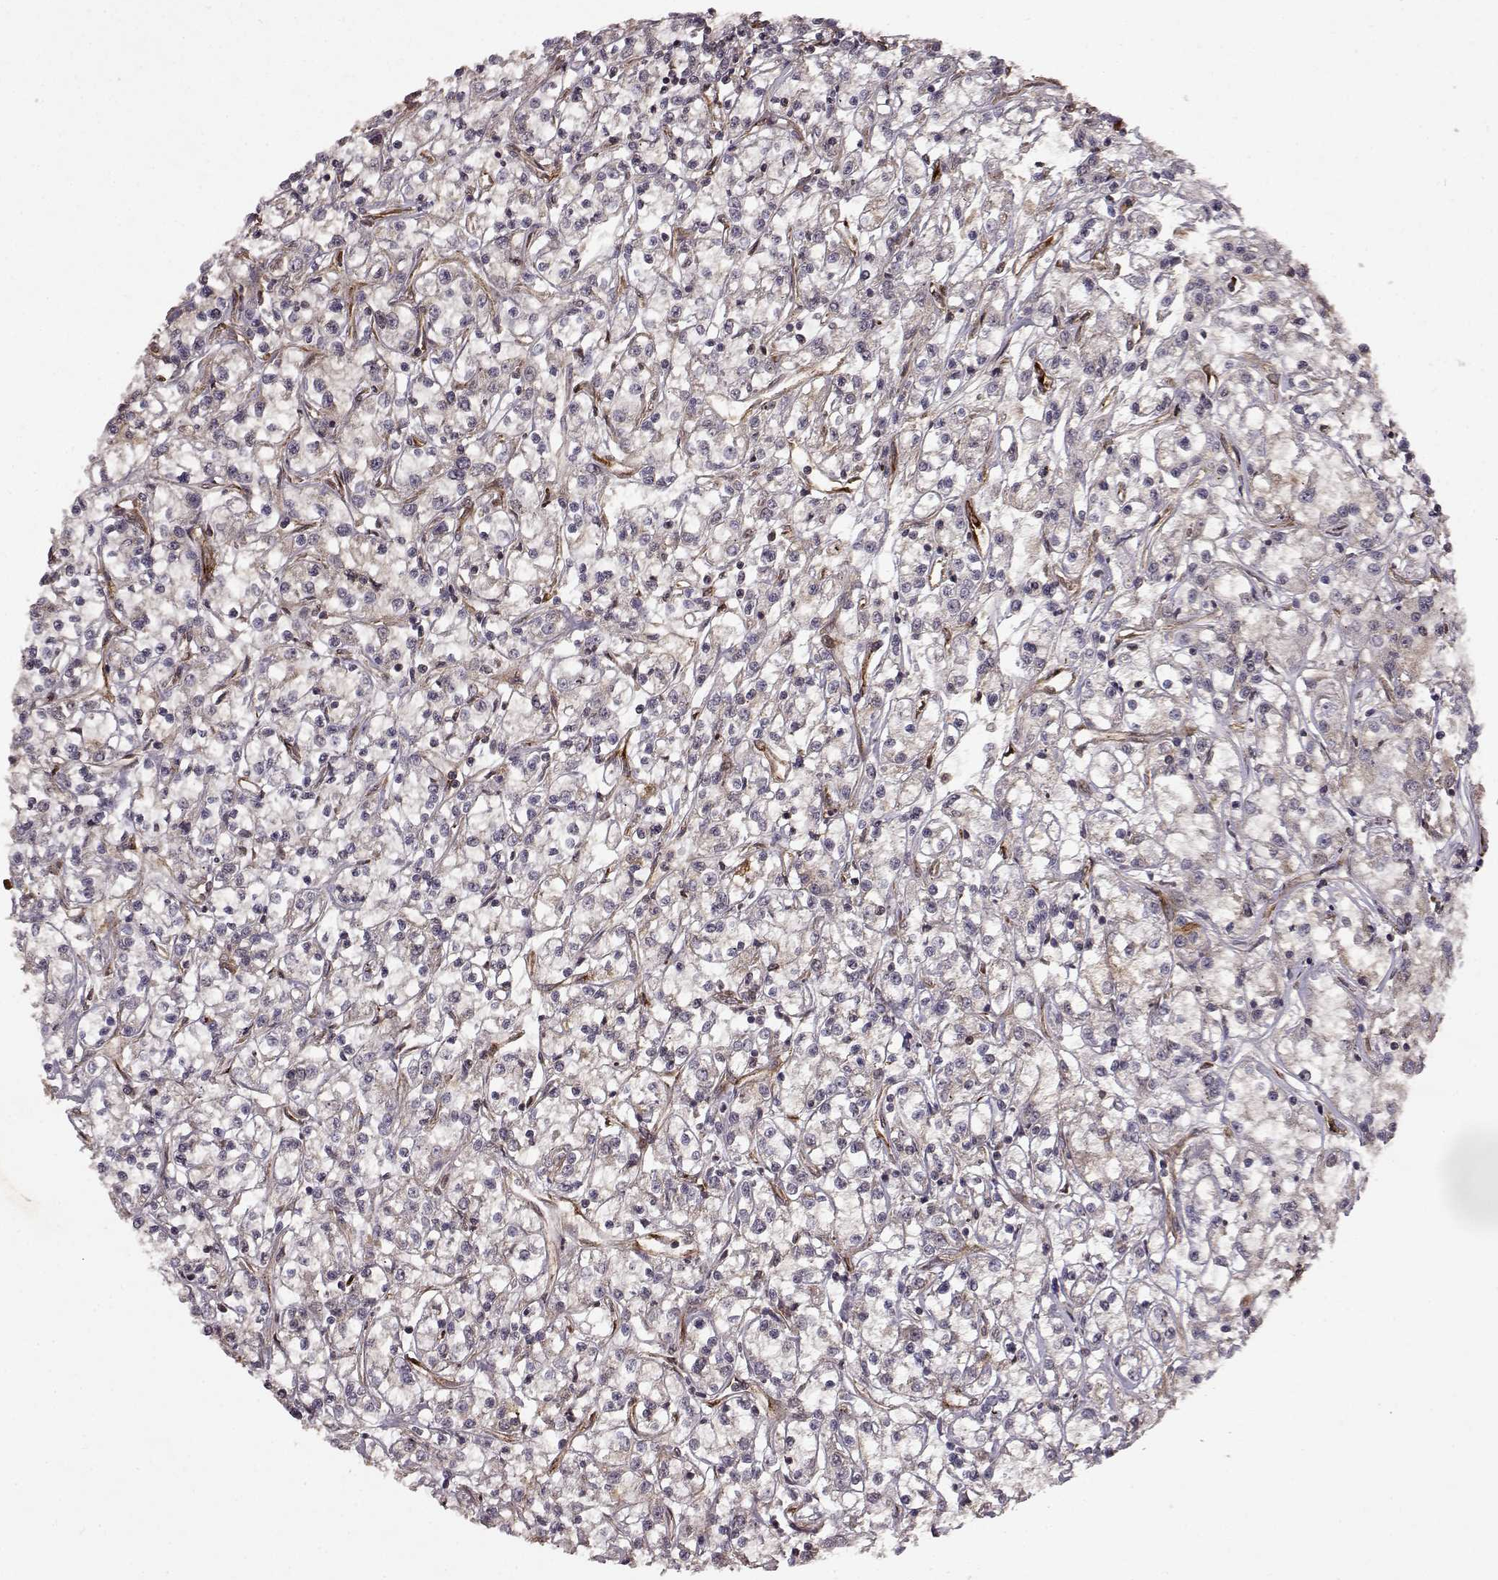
{"staining": {"intensity": "weak", "quantity": "<25%", "location": "cytoplasmic/membranous"}, "tissue": "renal cancer", "cell_type": "Tumor cells", "image_type": "cancer", "snomed": [{"axis": "morphology", "description": "Adenocarcinoma, NOS"}, {"axis": "topography", "description": "Kidney"}], "caption": "Immunohistochemistry photomicrograph of neoplastic tissue: human renal adenocarcinoma stained with DAB exhibits no significant protein expression in tumor cells. Nuclei are stained in blue.", "gene": "FSTL1", "patient": {"sex": "female", "age": 59}}